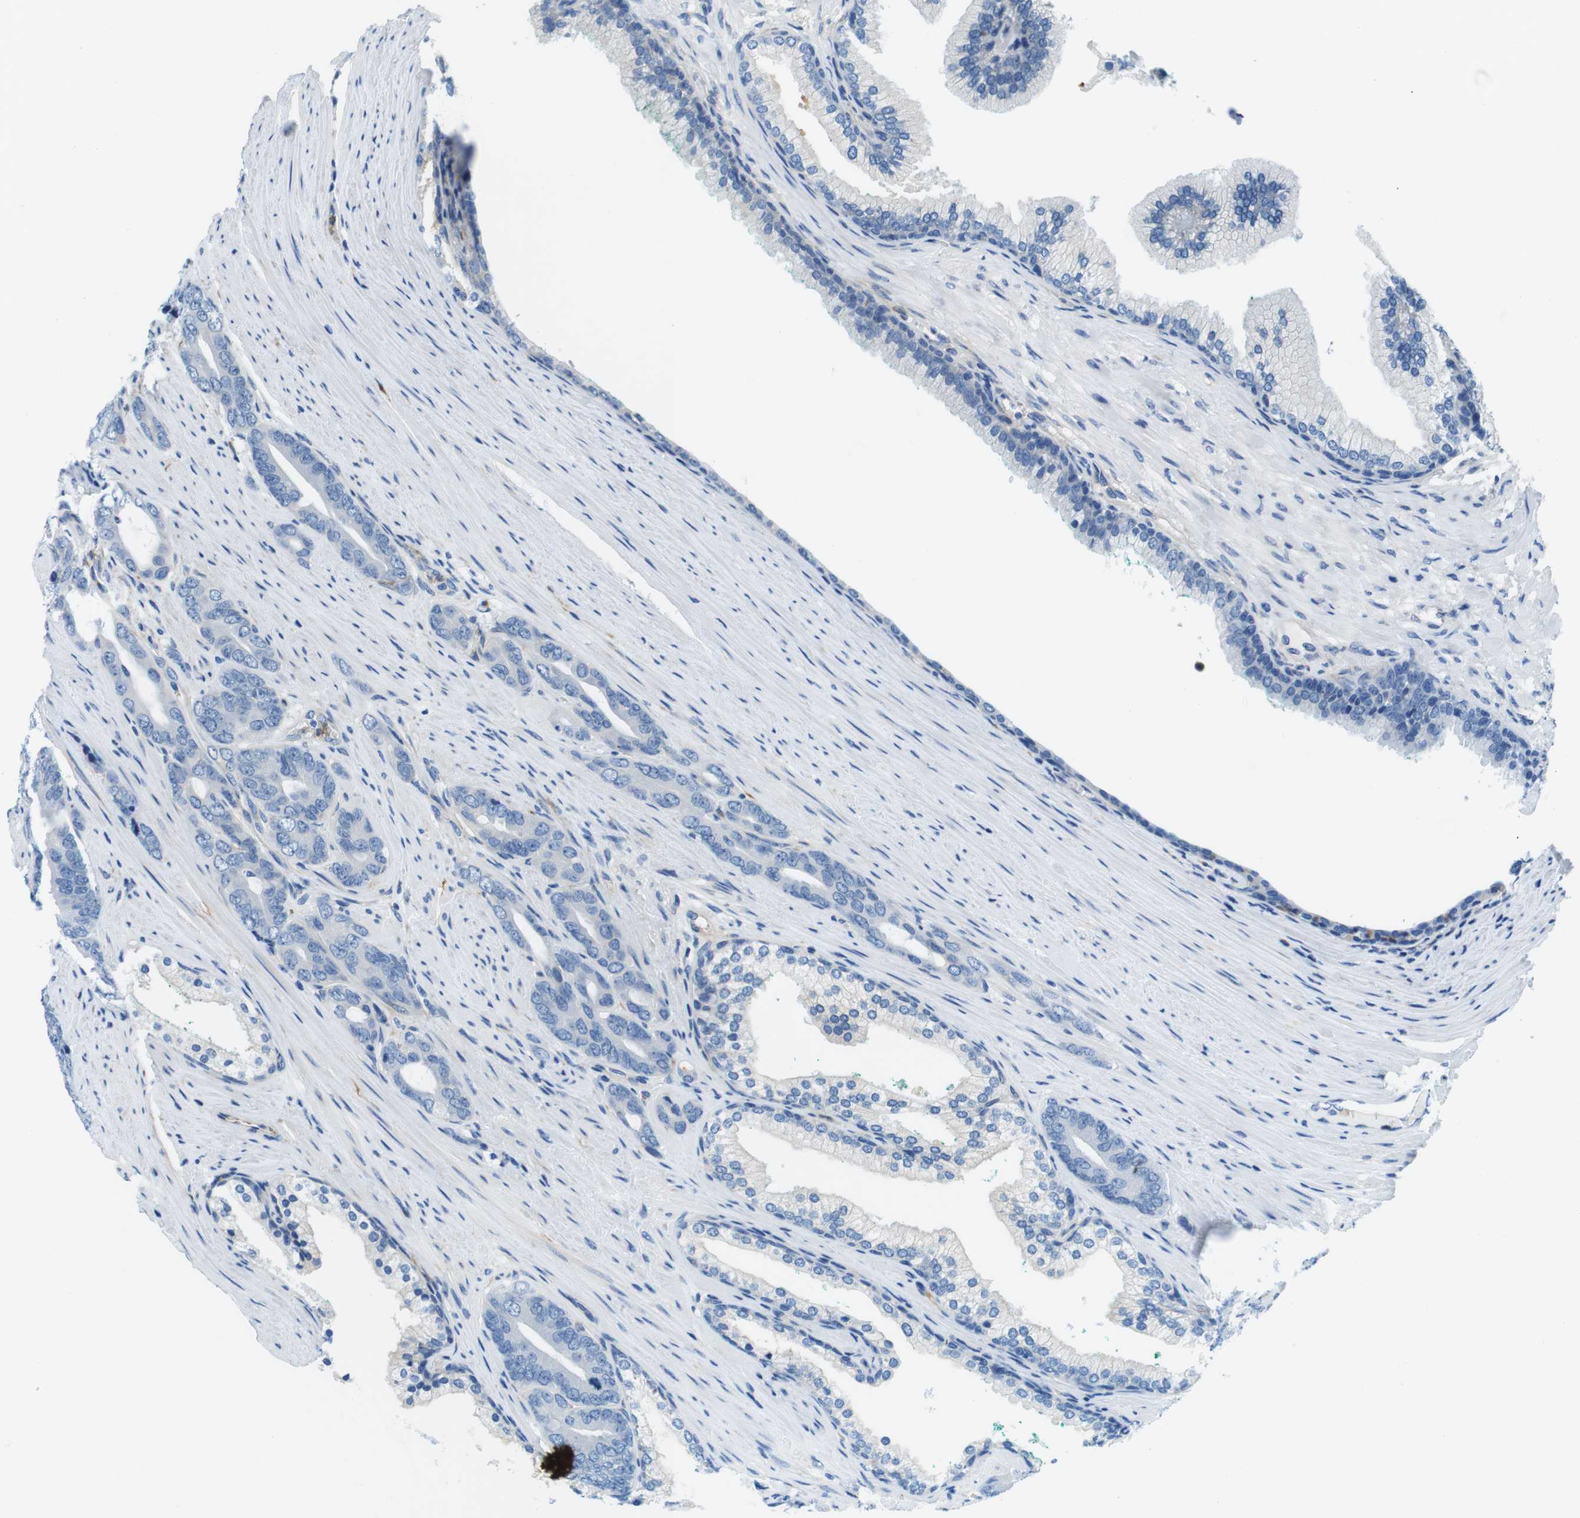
{"staining": {"intensity": "negative", "quantity": "none", "location": "none"}, "tissue": "prostate cancer", "cell_type": "Tumor cells", "image_type": "cancer", "snomed": [{"axis": "morphology", "description": "Adenocarcinoma, Low grade"}, {"axis": "topography", "description": "Prostate"}], "caption": "Immunohistochemical staining of human prostate low-grade adenocarcinoma shows no significant positivity in tumor cells.", "gene": "EMP2", "patient": {"sex": "male", "age": 63}}